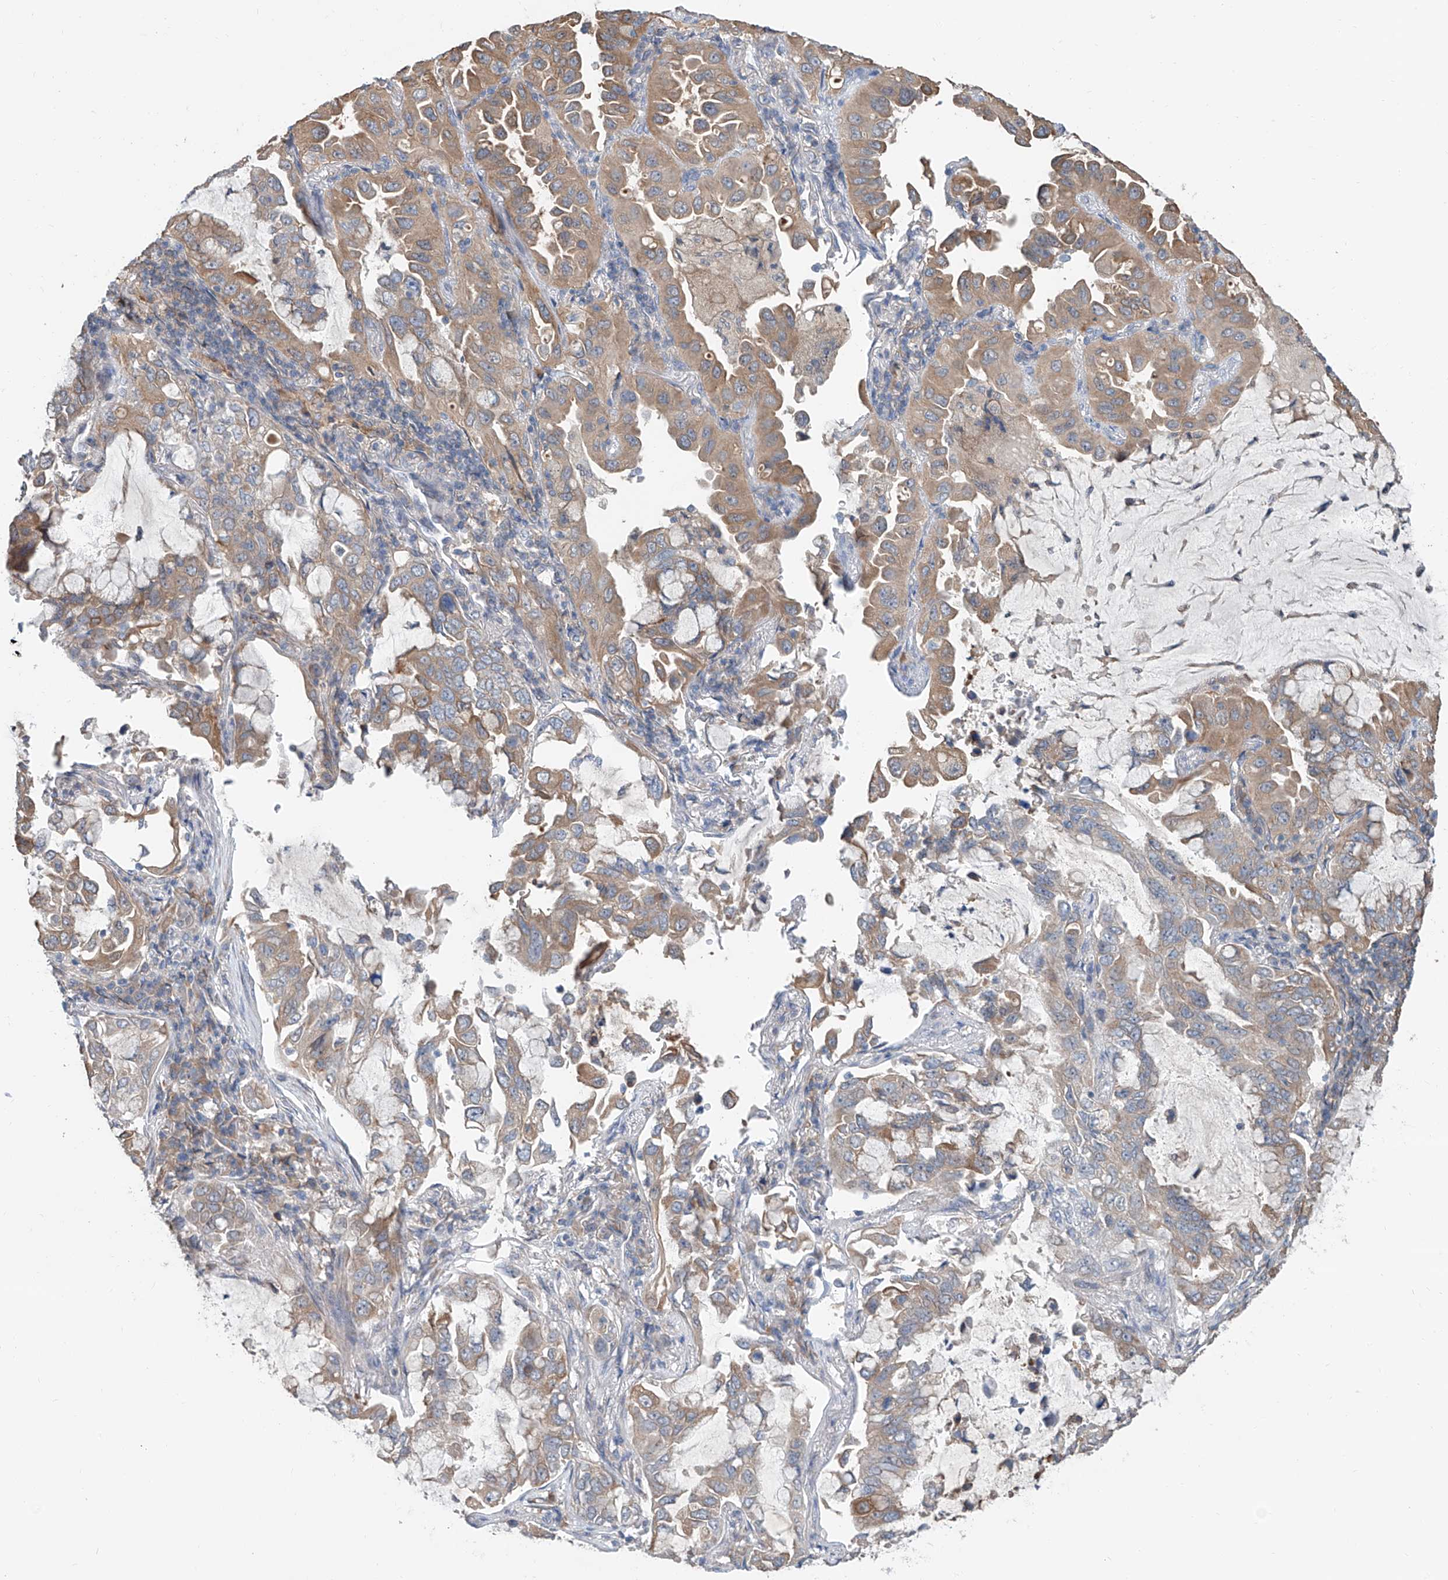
{"staining": {"intensity": "moderate", "quantity": "<25%", "location": "cytoplasmic/membranous"}, "tissue": "lung cancer", "cell_type": "Tumor cells", "image_type": "cancer", "snomed": [{"axis": "morphology", "description": "Adenocarcinoma, NOS"}, {"axis": "topography", "description": "Lung"}], "caption": "A low amount of moderate cytoplasmic/membranous expression is present in approximately <25% of tumor cells in adenocarcinoma (lung) tissue. Using DAB (brown) and hematoxylin (blue) stains, captured at high magnification using brightfield microscopy.", "gene": "KCNK10", "patient": {"sex": "male", "age": 64}}